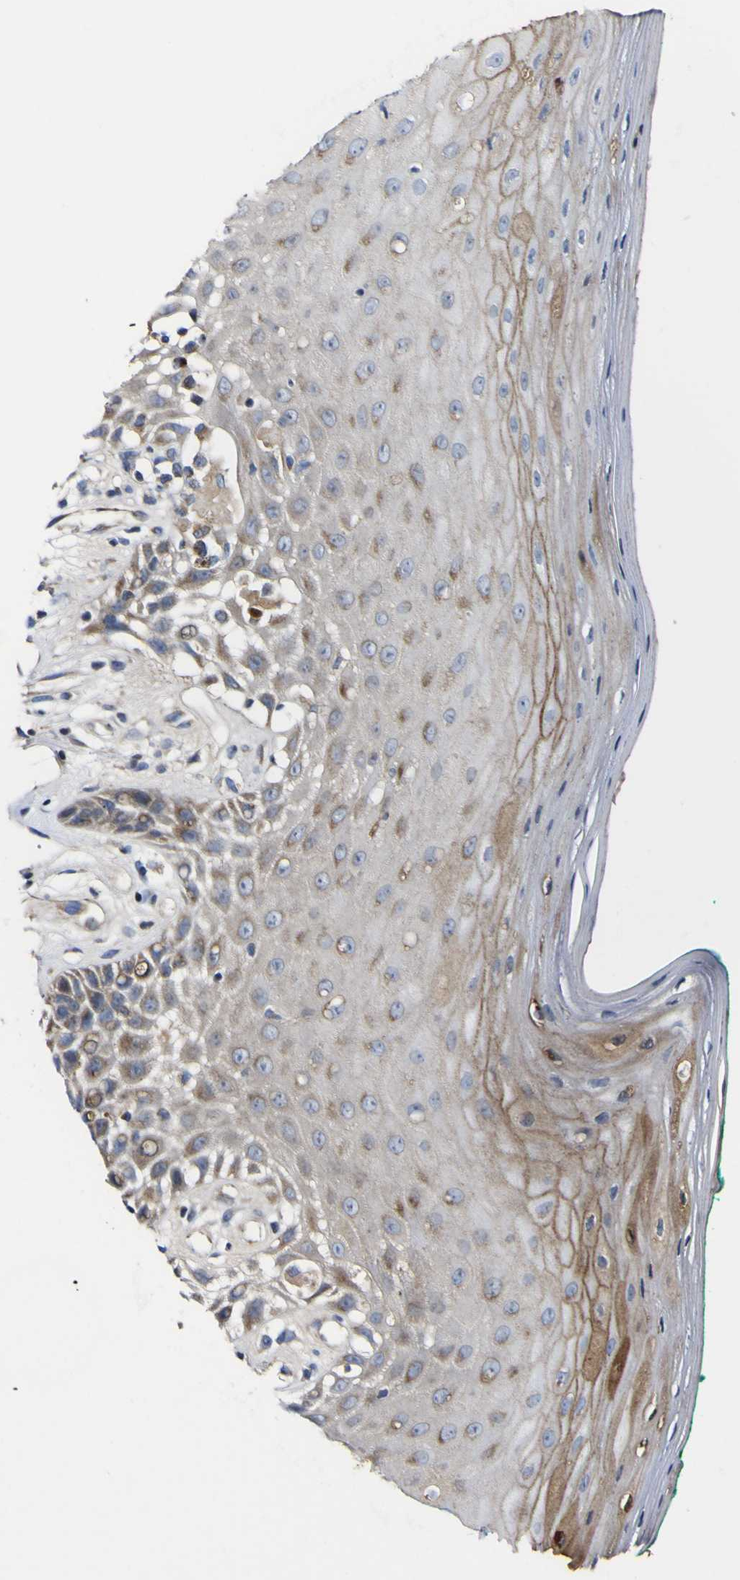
{"staining": {"intensity": "moderate", "quantity": "25%-75%", "location": "cytoplasmic/membranous"}, "tissue": "oral mucosa", "cell_type": "Squamous epithelial cells", "image_type": "normal", "snomed": [{"axis": "morphology", "description": "Normal tissue, NOS"}, {"axis": "morphology", "description": "Squamous cell carcinoma, NOS"}, {"axis": "topography", "description": "Skeletal muscle"}, {"axis": "topography", "description": "Oral tissue"}, {"axis": "topography", "description": "Head-Neck"}], "caption": "Immunohistochemistry (DAB (3,3'-diaminobenzidine)) staining of benign human oral mucosa reveals moderate cytoplasmic/membranous protein staining in approximately 25%-75% of squamous epithelial cells.", "gene": "CCDC90B", "patient": {"sex": "female", "age": 84}}